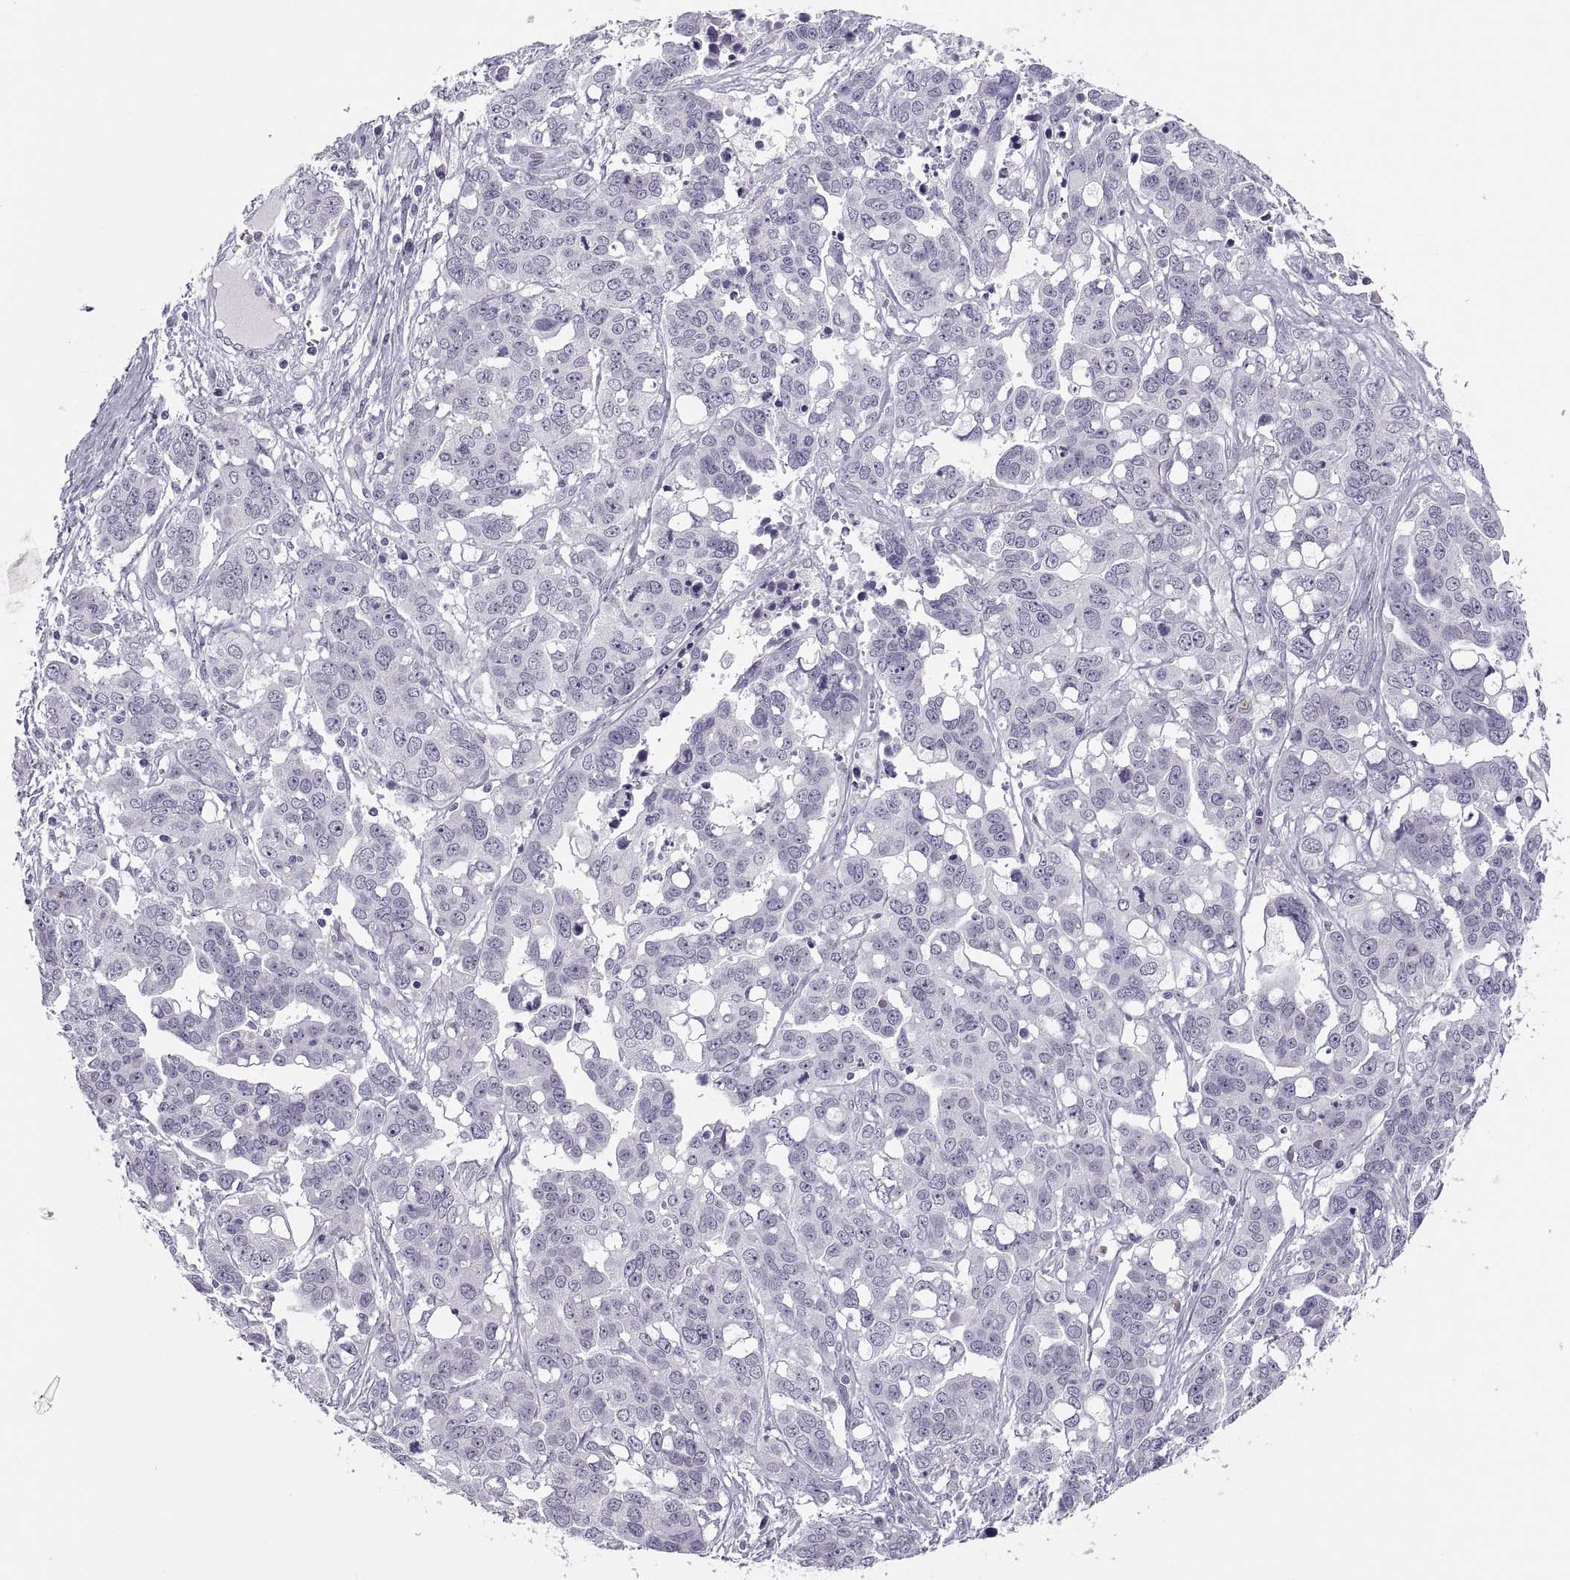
{"staining": {"intensity": "negative", "quantity": "none", "location": "none"}, "tissue": "ovarian cancer", "cell_type": "Tumor cells", "image_type": "cancer", "snomed": [{"axis": "morphology", "description": "Carcinoma, endometroid"}, {"axis": "topography", "description": "Ovary"}], "caption": "Histopathology image shows no protein expression in tumor cells of ovarian cancer tissue.", "gene": "C3orf22", "patient": {"sex": "female", "age": 78}}